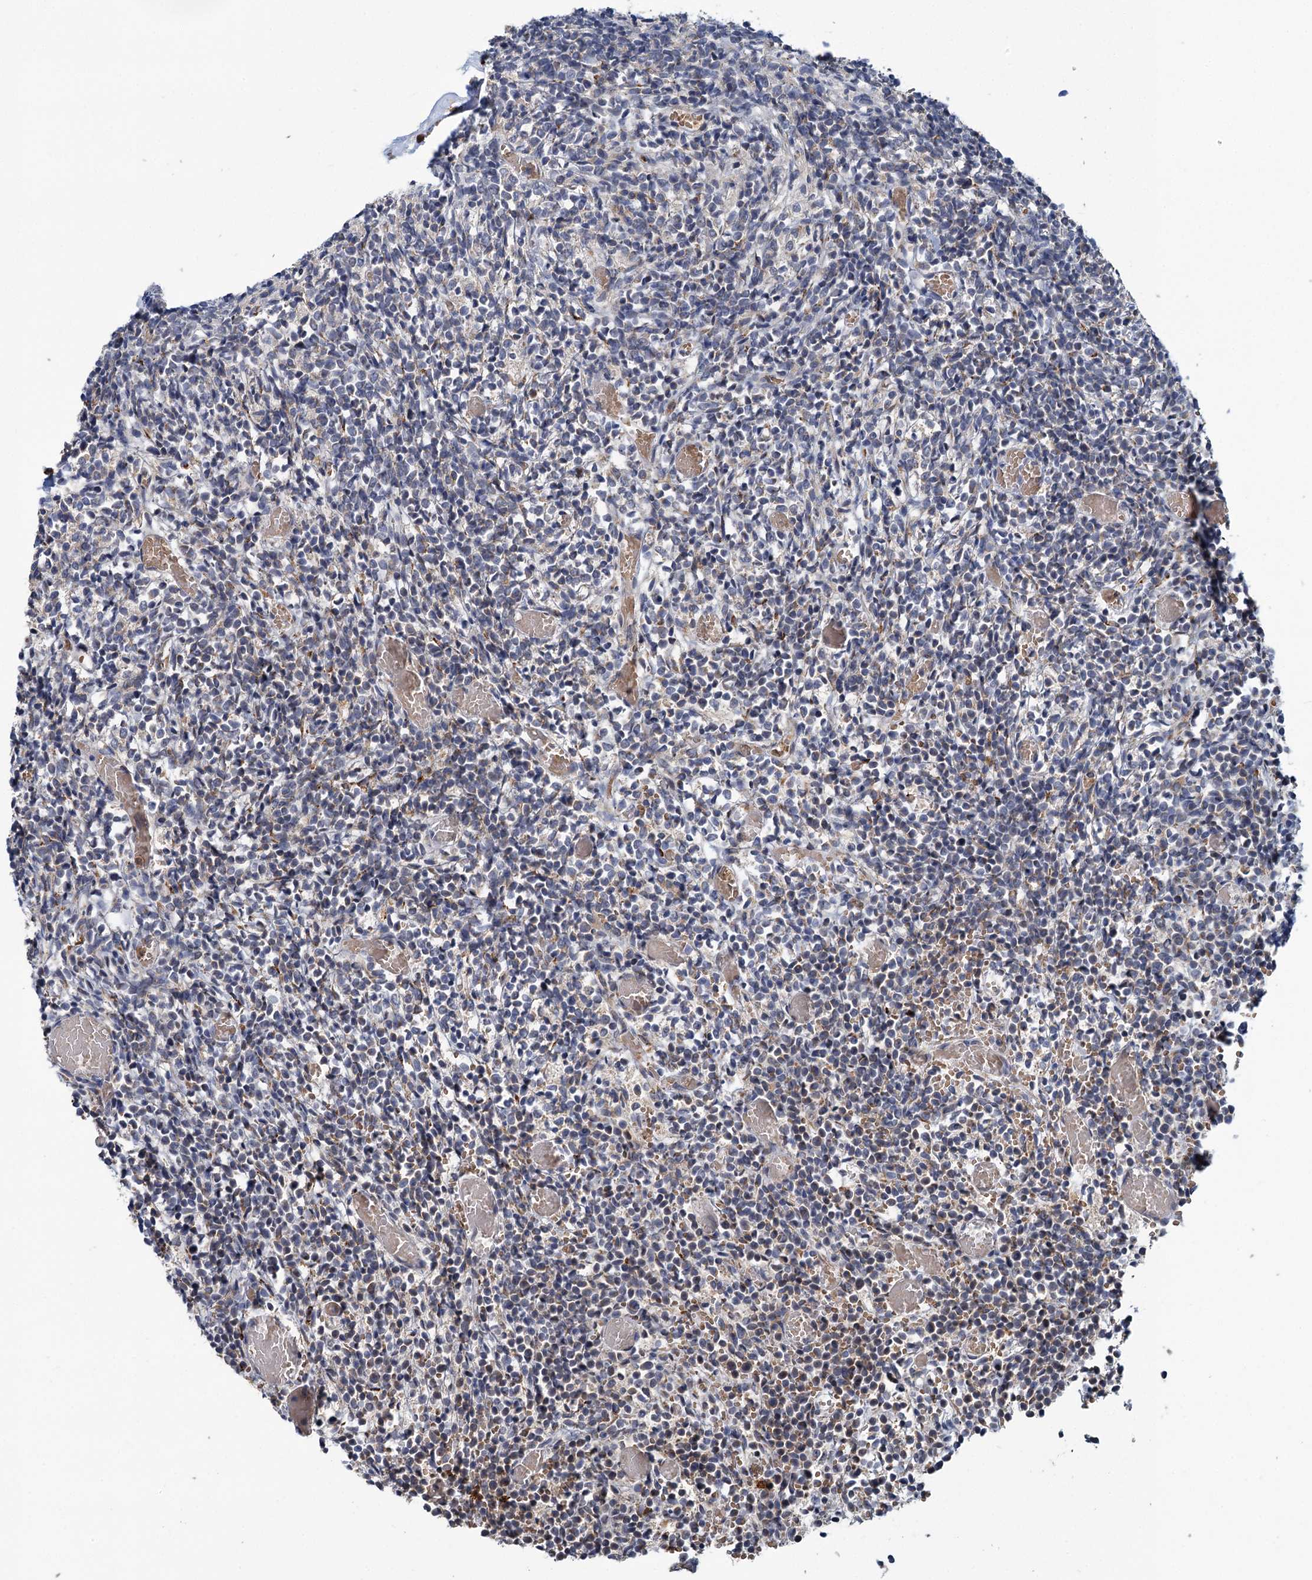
{"staining": {"intensity": "negative", "quantity": "none", "location": "none"}, "tissue": "glioma", "cell_type": "Tumor cells", "image_type": "cancer", "snomed": [{"axis": "morphology", "description": "Glioma, malignant, Low grade"}, {"axis": "topography", "description": "Brain"}], "caption": "Photomicrograph shows no protein positivity in tumor cells of glioma tissue.", "gene": "APBA2", "patient": {"sex": "female", "age": 1}}